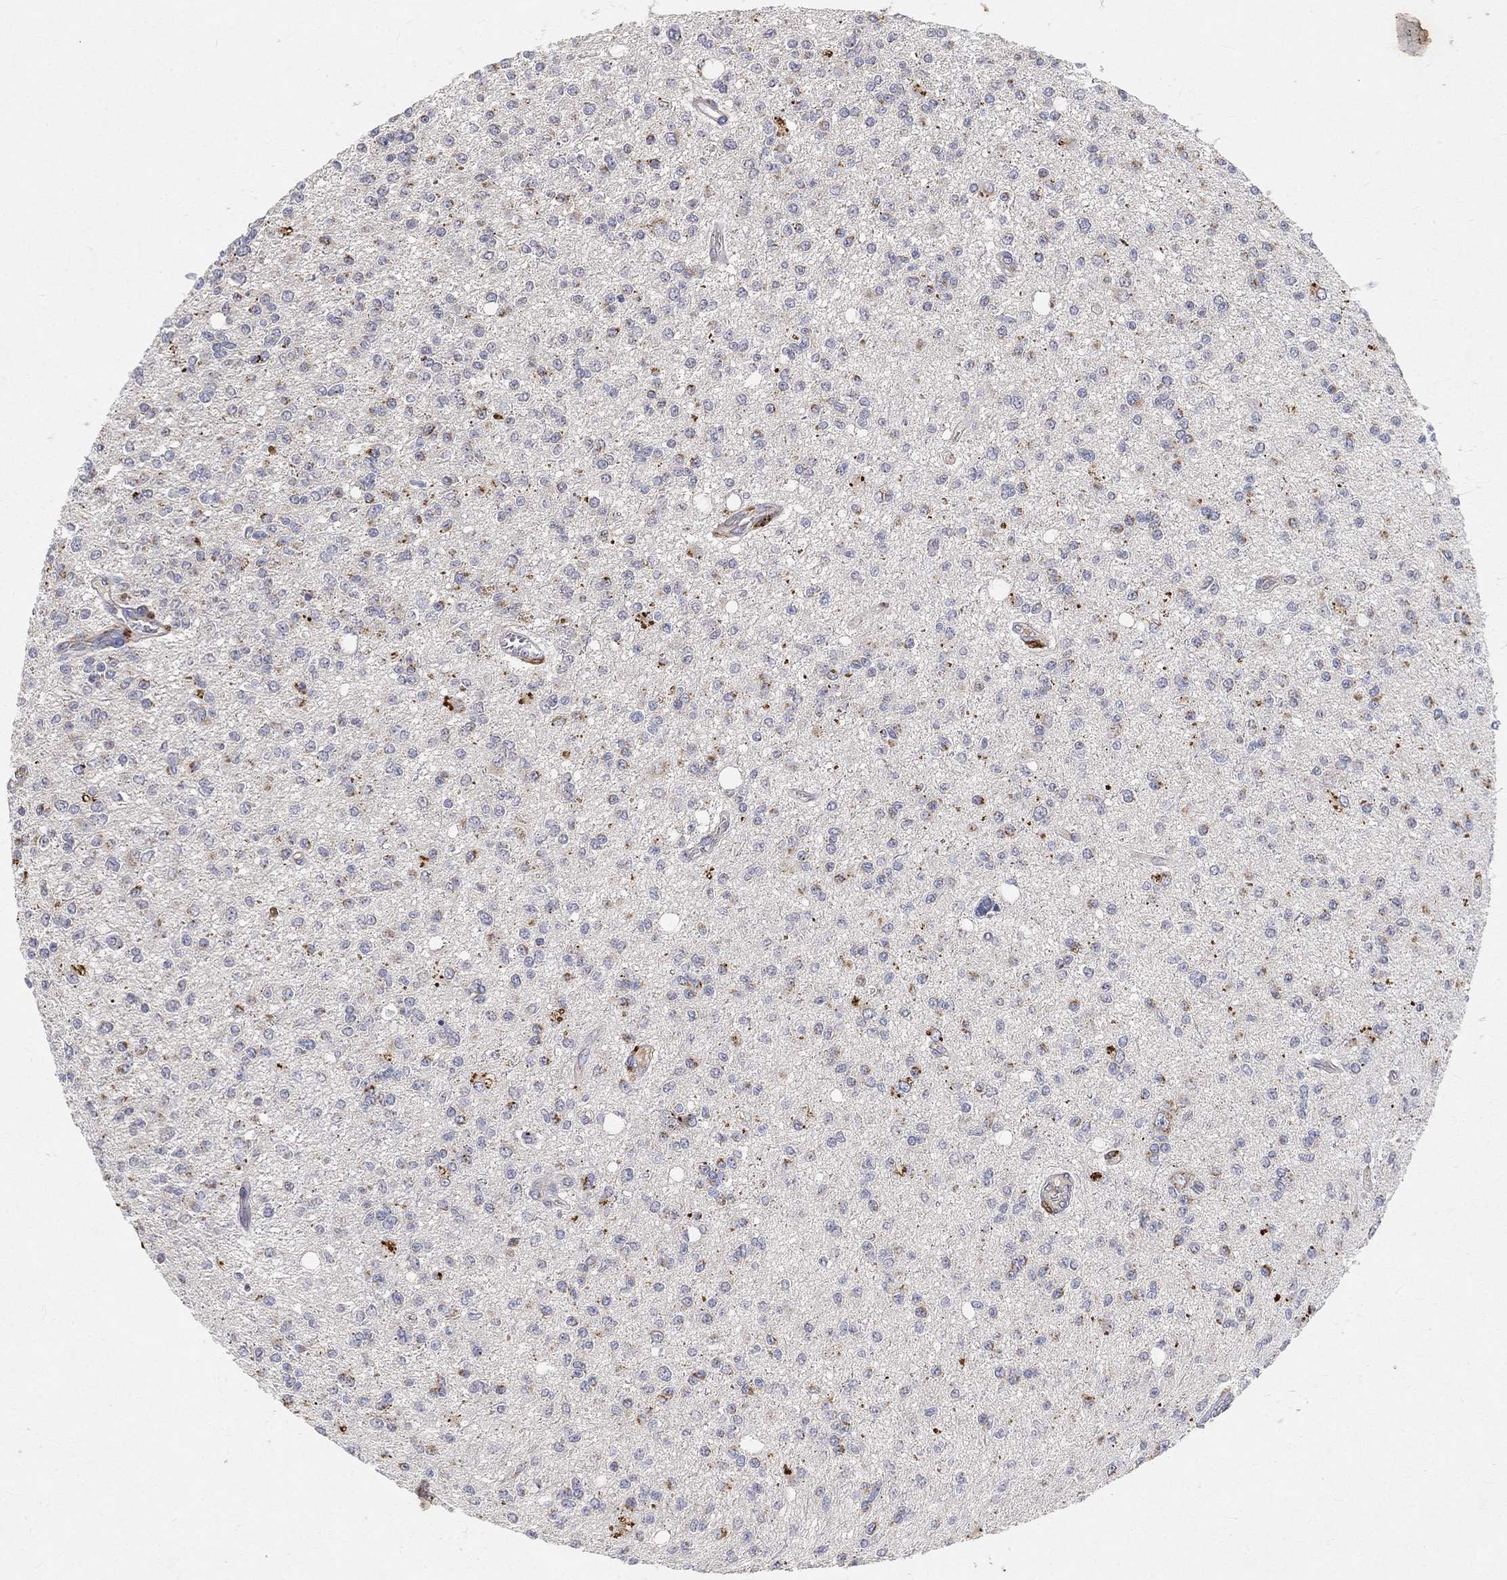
{"staining": {"intensity": "negative", "quantity": "none", "location": "none"}, "tissue": "glioma", "cell_type": "Tumor cells", "image_type": "cancer", "snomed": [{"axis": "morphology", "description": "Glioma, malignant, Low grade"}, {"axis": "topography", "description": "Brain"}], "caption": "The micrograph reveals no significant positivity in tumor cells of glioma.", "gene": "CTSL", "patient": {"sex": "male", "age": 67}}